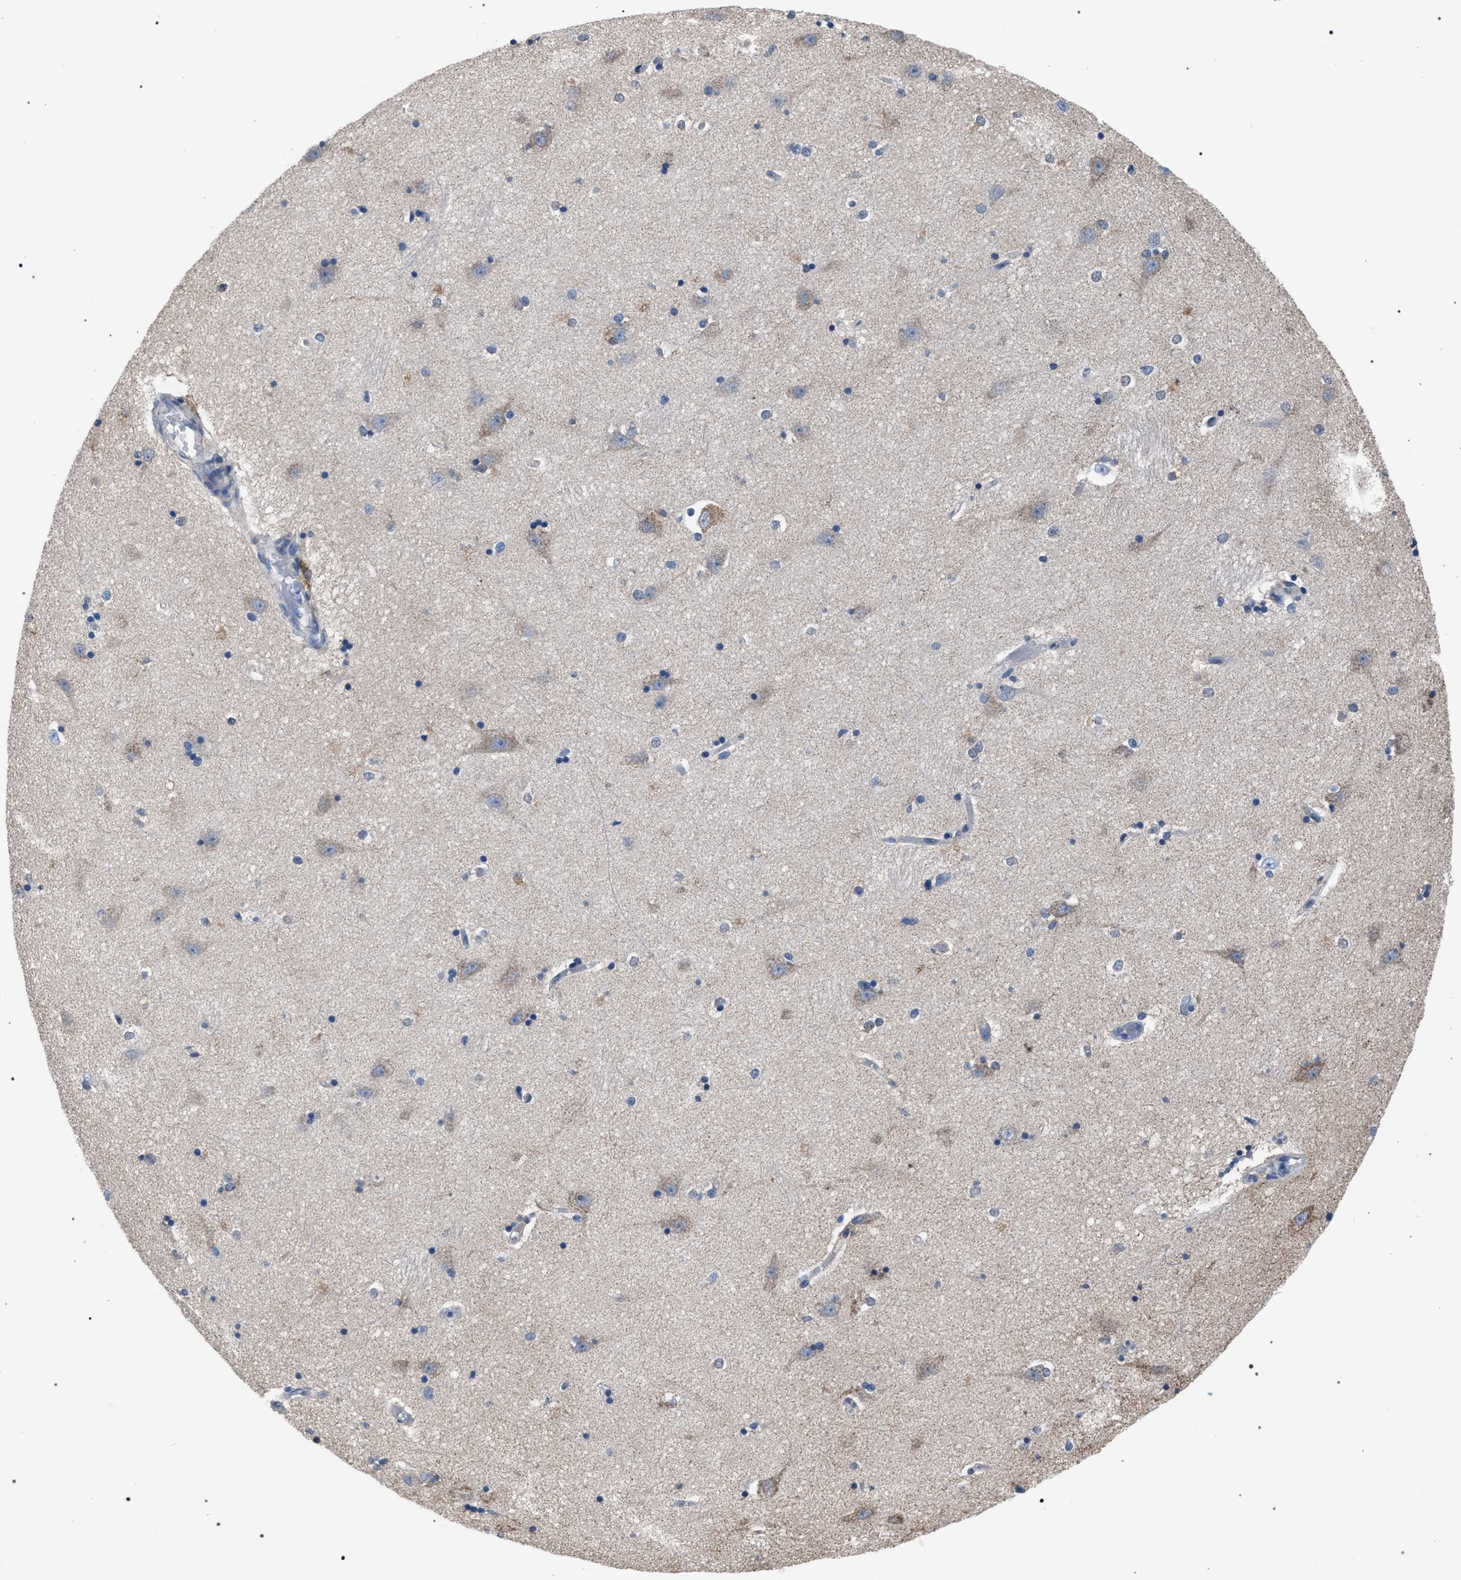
{"staining": {"intensity": "moderate", "quantity": "<25%", "location": "cytoplasmic/membranous"}, "tissue": "hippocampus", "cell_type": "Glial cells", "image_type": "normal", "snomed": [{"axis": "morphology", "description": "Normal tissue, NOS"}, {"axis": "topography", "description": "Hippocampus"}], "caption": "DAB (3,3'-diaminobenzidine) immunohistochemical staining of normal hippocampus demonstrates moderate cytoplasmic/membranous protein expression in about <25% of glial cells. The protein is shown in brown color, while the nuclei are stained blue.", "gene": "CRYZ", "patient": {"sex": "male", "age": 45}}